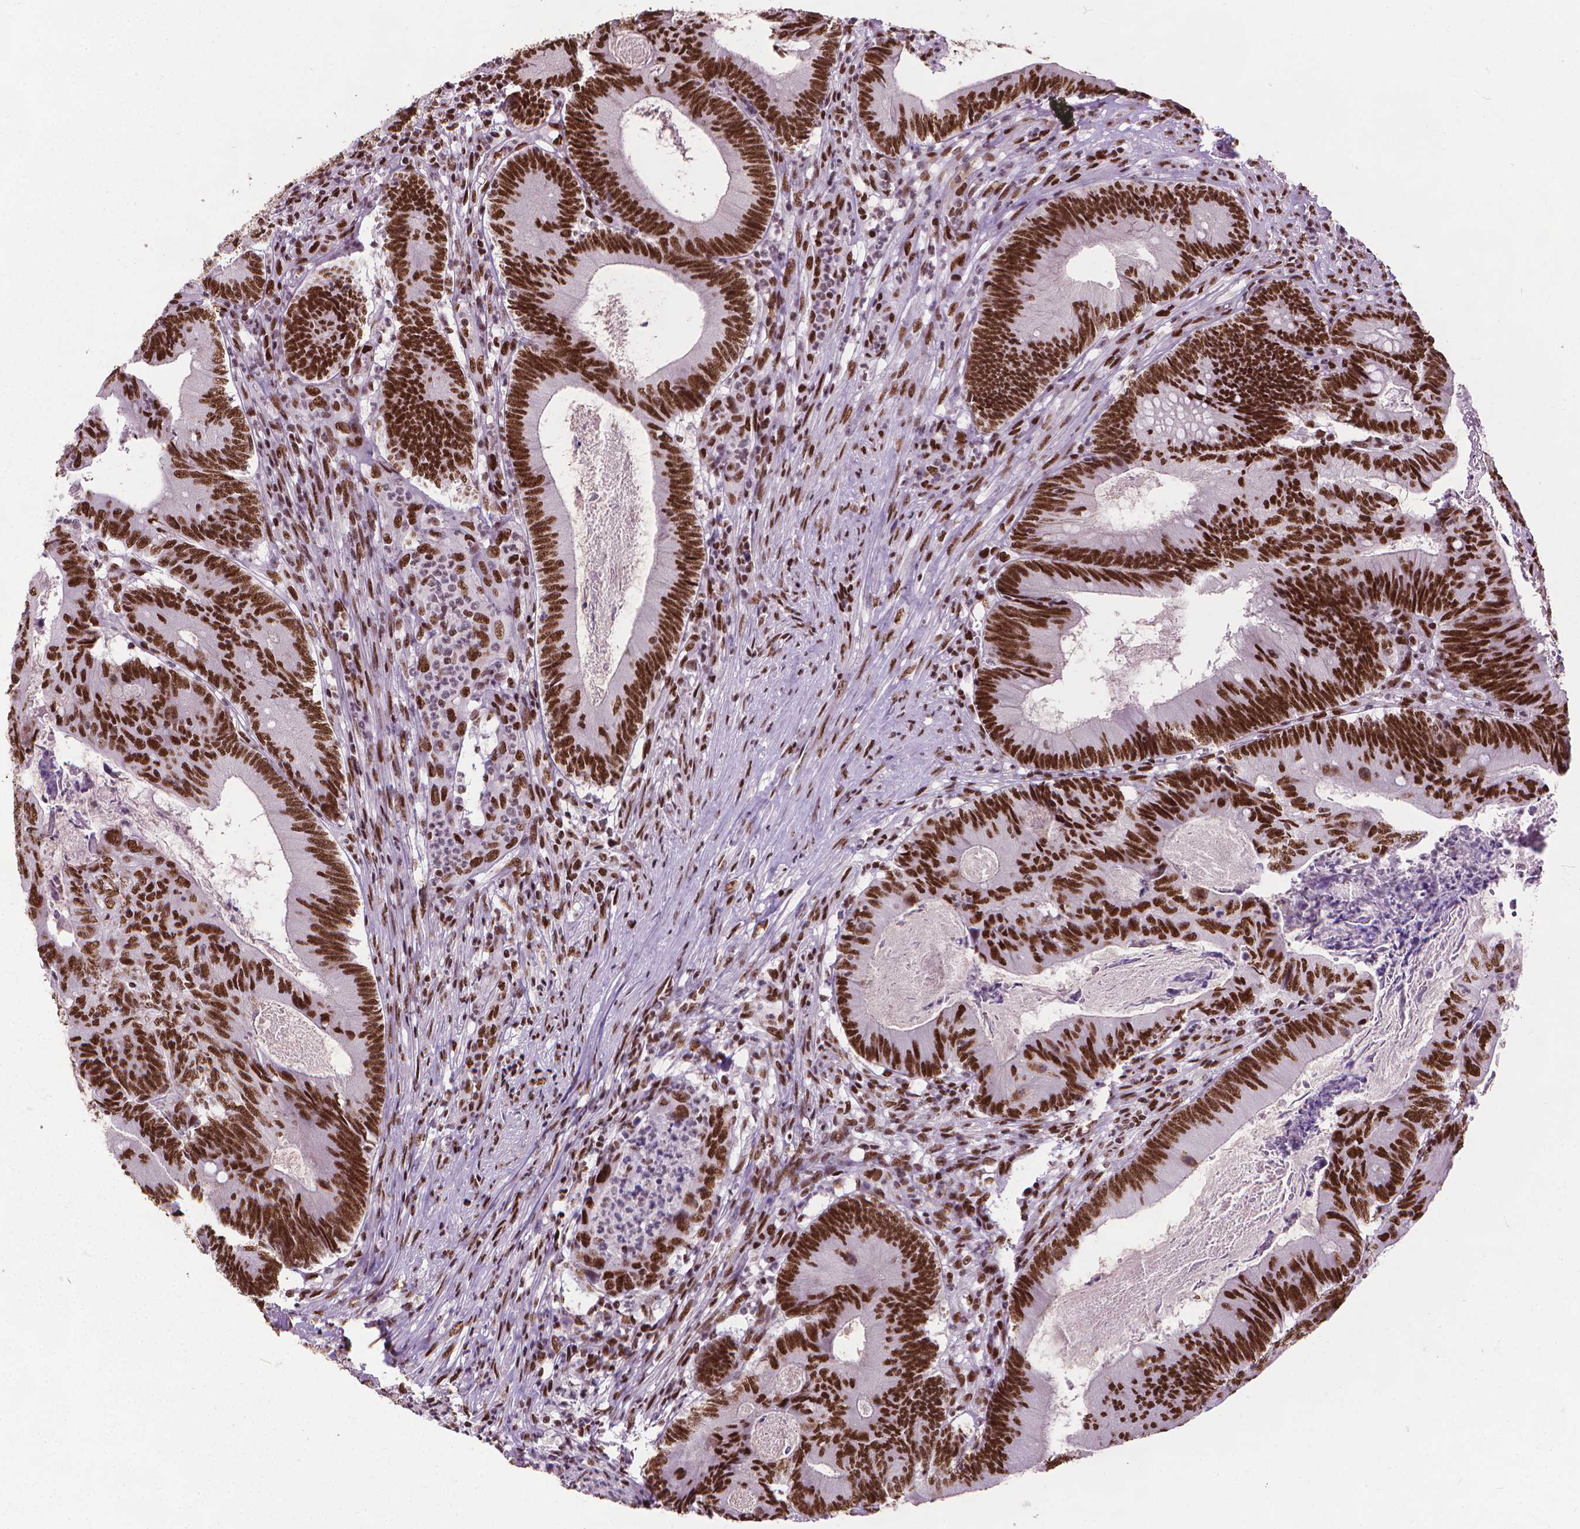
{"staining": {"intensity": "strong", "quantity": ">75%", "location": "nuclear"}, "tissue": "colorectal cancer", "cell_type": "Tumor cells", "image_type": "cancer", "snomed": [{"axis": "morphology", "description": "Adenocarcinoma, NOS"}, {"axis": "topography", "description": "Colon"}], "caption": "Human colorectal cancer stained with a brown dye exhibits strong nuclear positive staining in approximately >75% of tumor cells.", "gene": "AKAP8", "patient": {"sex": "female", "age": 70}}